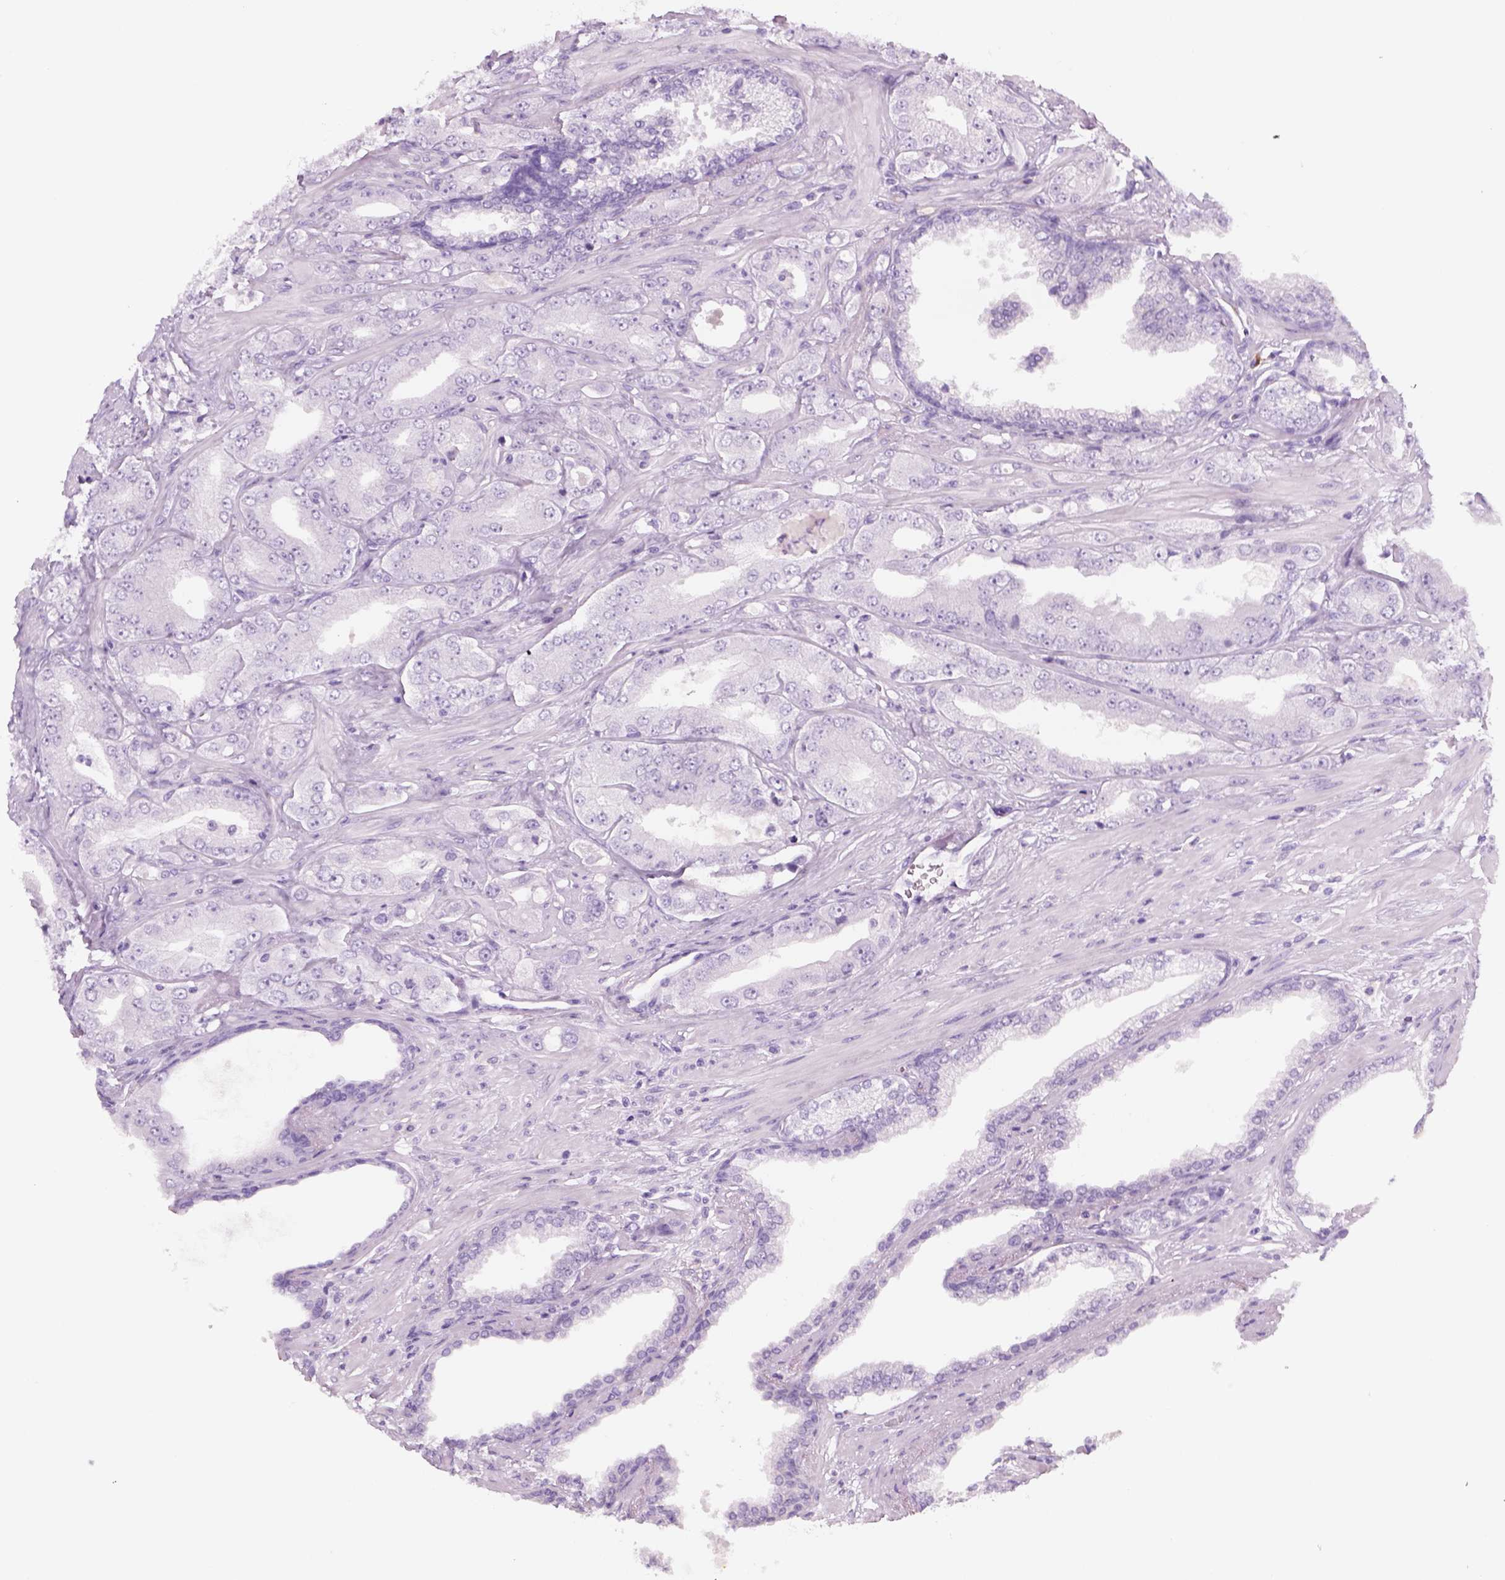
{"staining": {"intensity": "negative", "quantity": "none", "location": "none"}, "tissue": "prostate cancer", "cell_type": "Tumor cells", "image_type": "cancer", "snomed": [{"axis": "morphology", "description": "Adenocarcinoma, Low grade"}, {"axis": "topography", "description": "Prostate"}], "caption": "Immunohistochemical staining of prostate cancer (low-grade adenocarcinoma) shows no significant positivity in tumor cells.", "gene": "KRTAP11-1", "patient": {"sex": "male", "age": 60}}